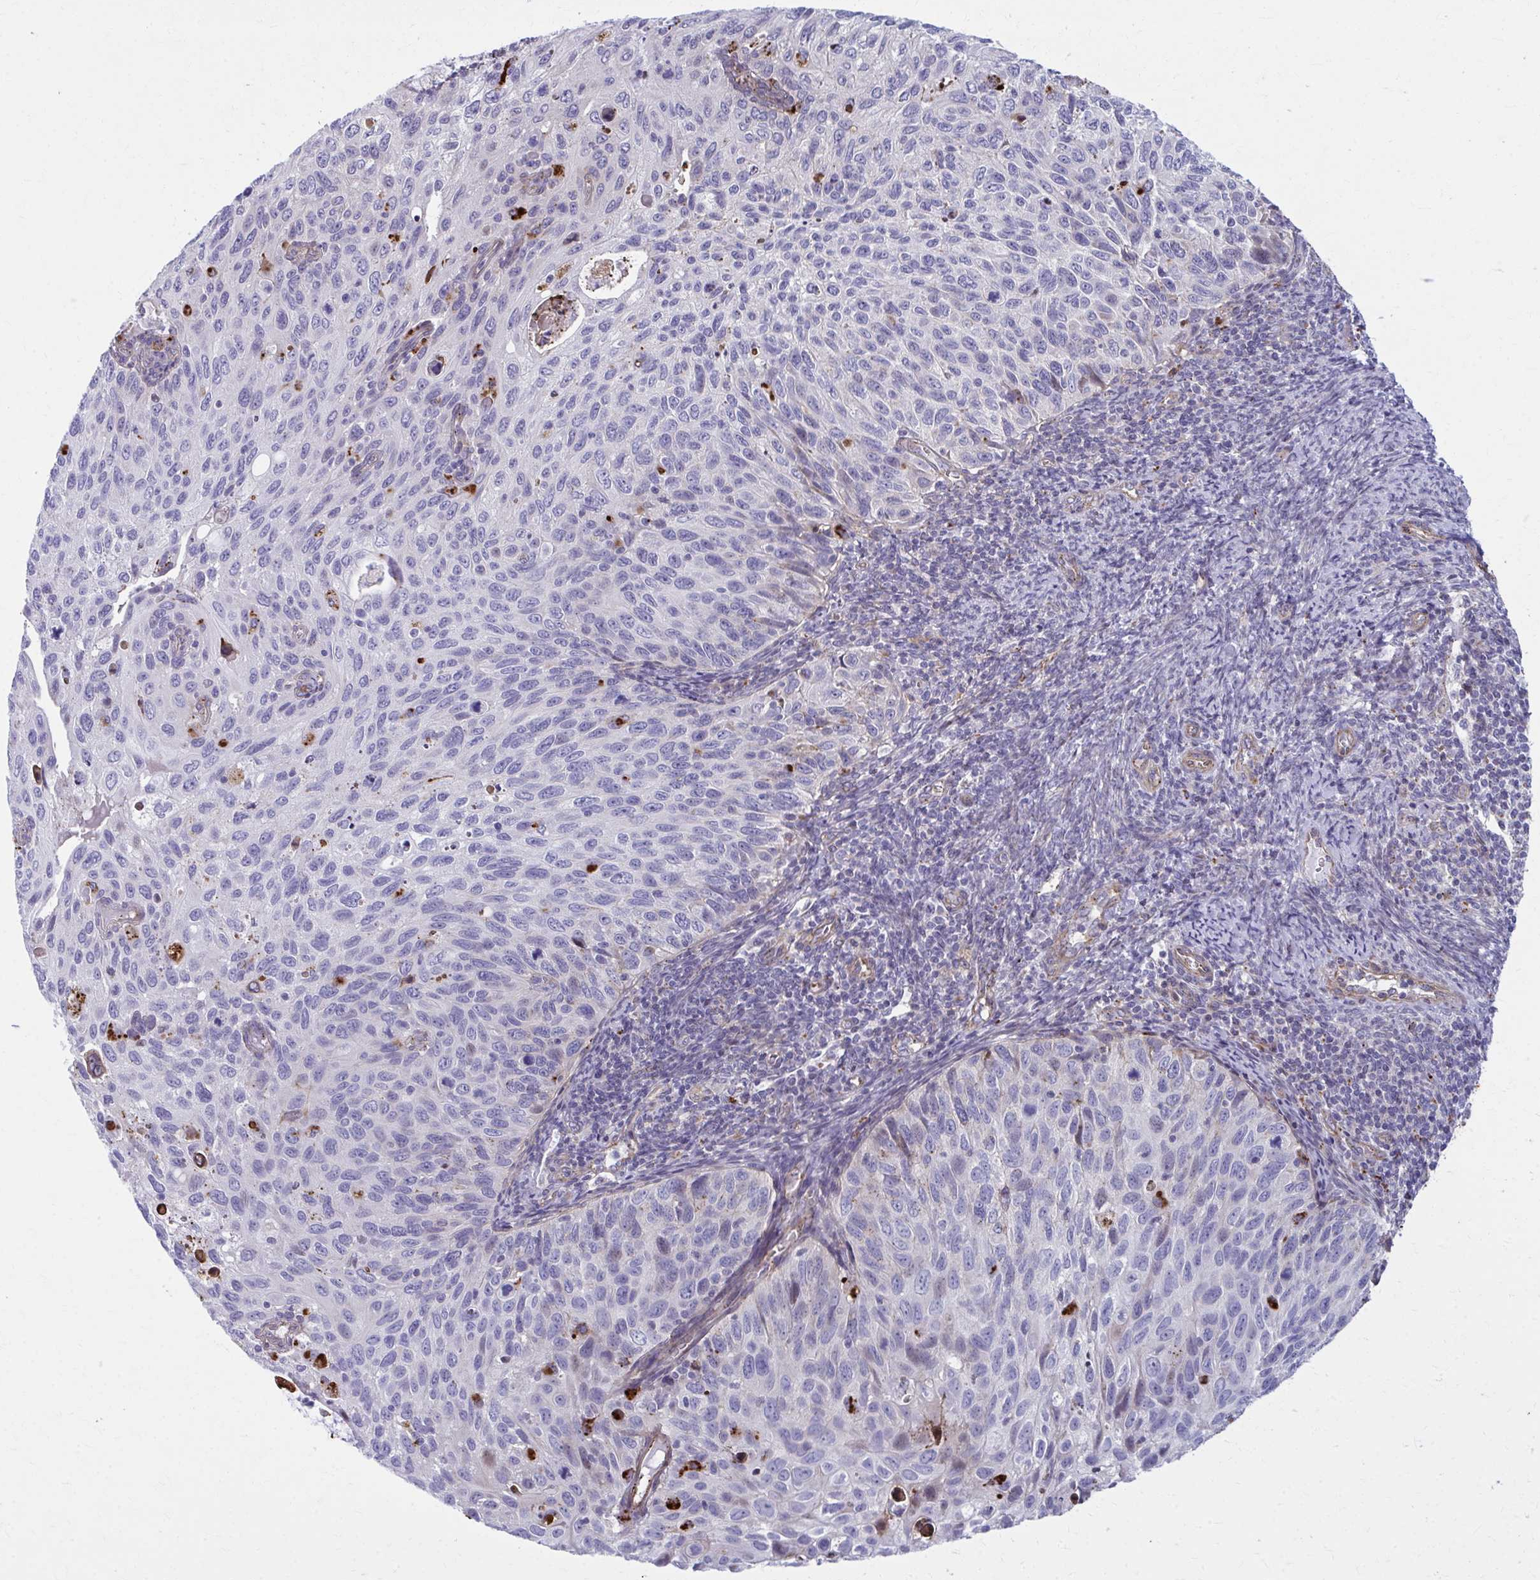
{"staining": {"intensity": "negative", "quantity": "none", "location": "none"}, "tissue": "cervical cancer", "cell_type": "Tumor cells", "image_type": "cancer", "snomed": [{"axis": "morphology", "description": "Squamous cell carcinoma, NOS"}, {"axis": "topography", "description": "Cervix"}], "caption": "Immunohistochemistry micrograph of neoplastic tissue: human cervical squamous cell carcinoma stained with DAB displays no significant protein positivity in tumor cells.", "gene": "LRRC4B", "patient": {"sex": "female", "age": 70}}